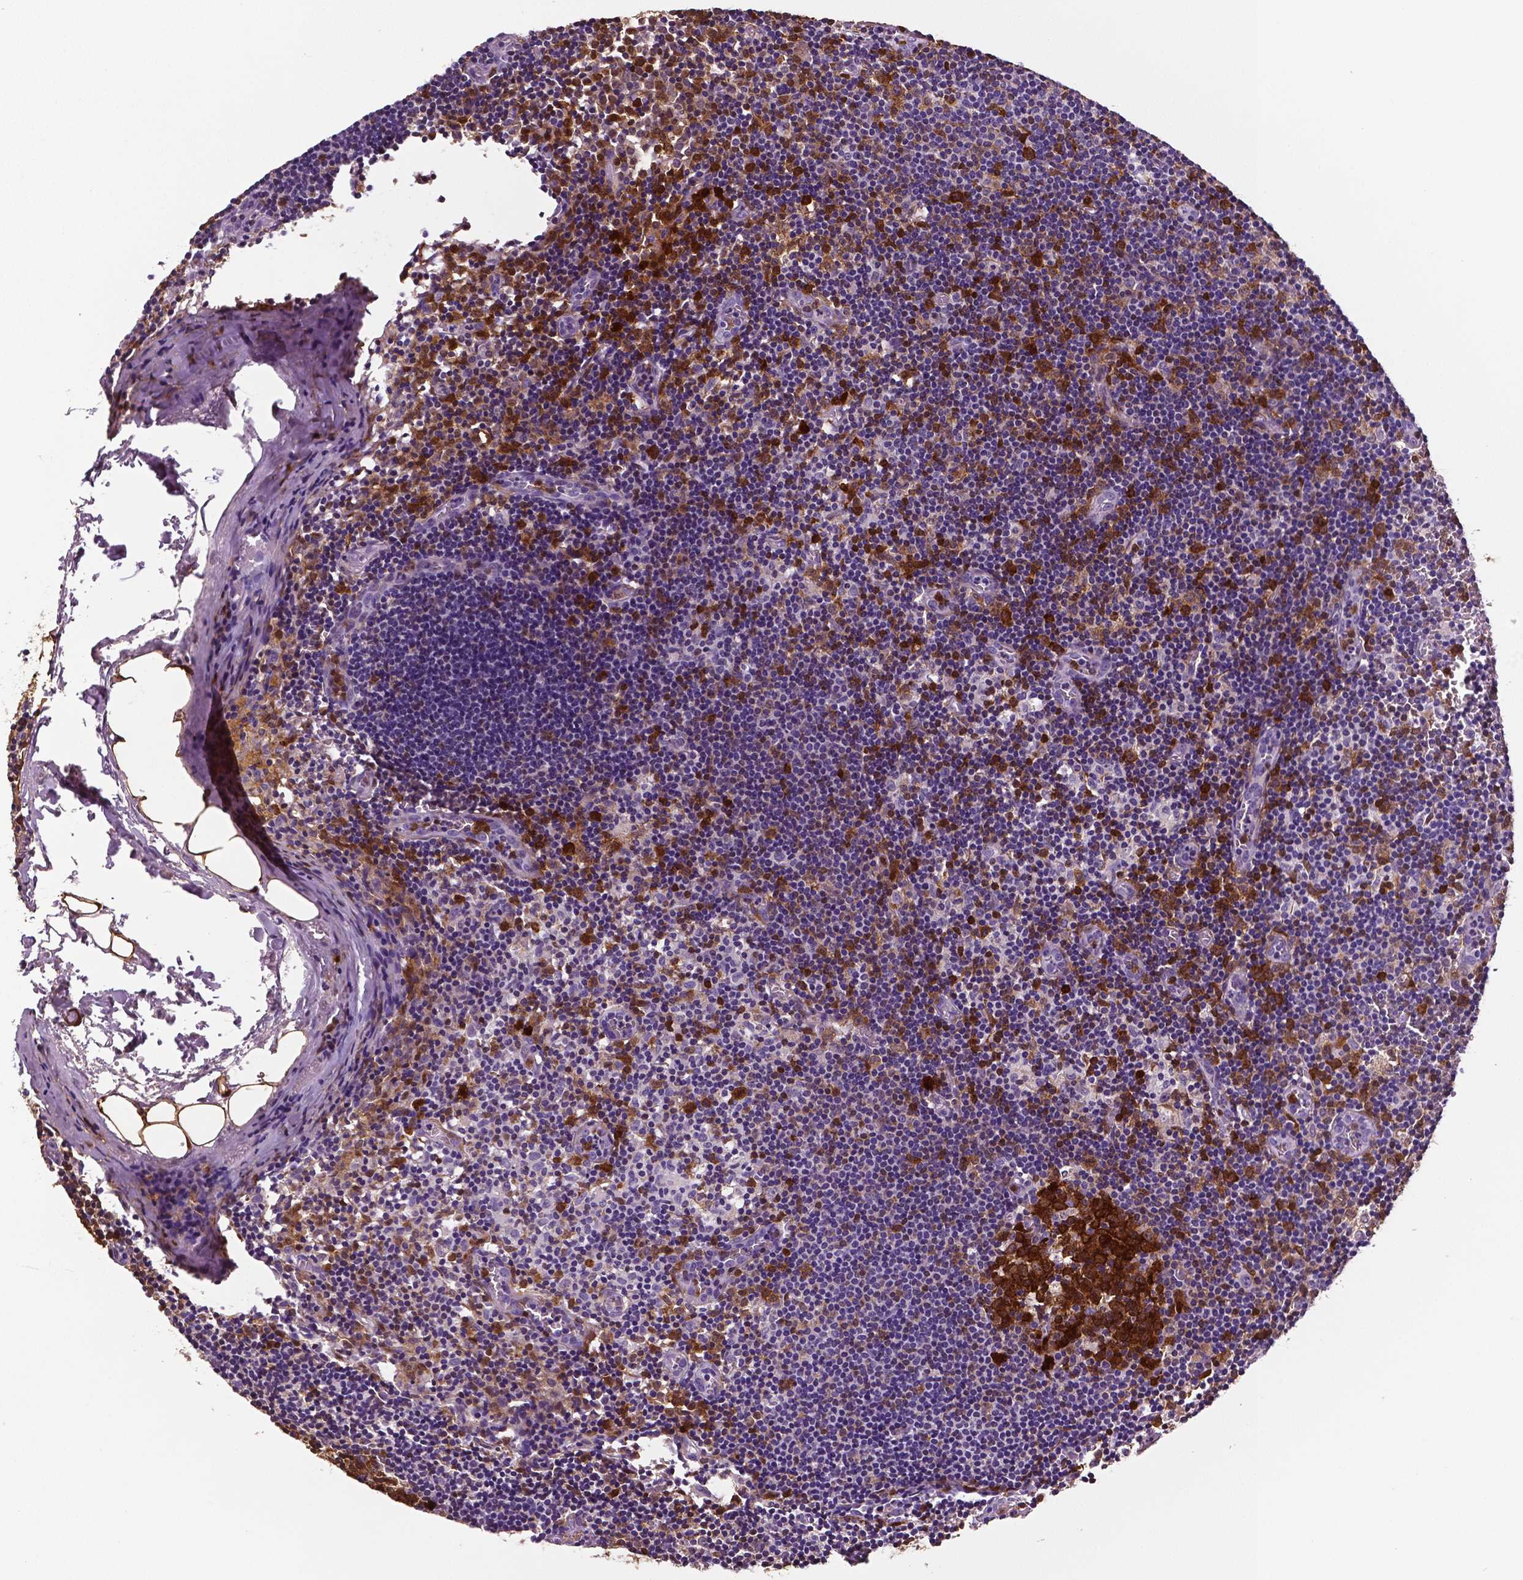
{"staining": {"intensity": "strong", "quantity": ">75%", "location": "cytoplasmic/membranous"}, "tissue": "lymph node", "cell_type": "Germinal center cells", "image_type": "normal", "snomed": [{"axis": "morphology", "description": "Normal tissue, NOS"}, {"axis": "topography", "description": "Lymph node"}], "caption": "Protein staining by immunohistochemistry (IHC) shows strong cytoplasmic/membranous positivity in approximately >75% of germinal center cells in benign lymph node.", "gene": "PHGDH", "patient": {"sex": "female", "age": 52}}